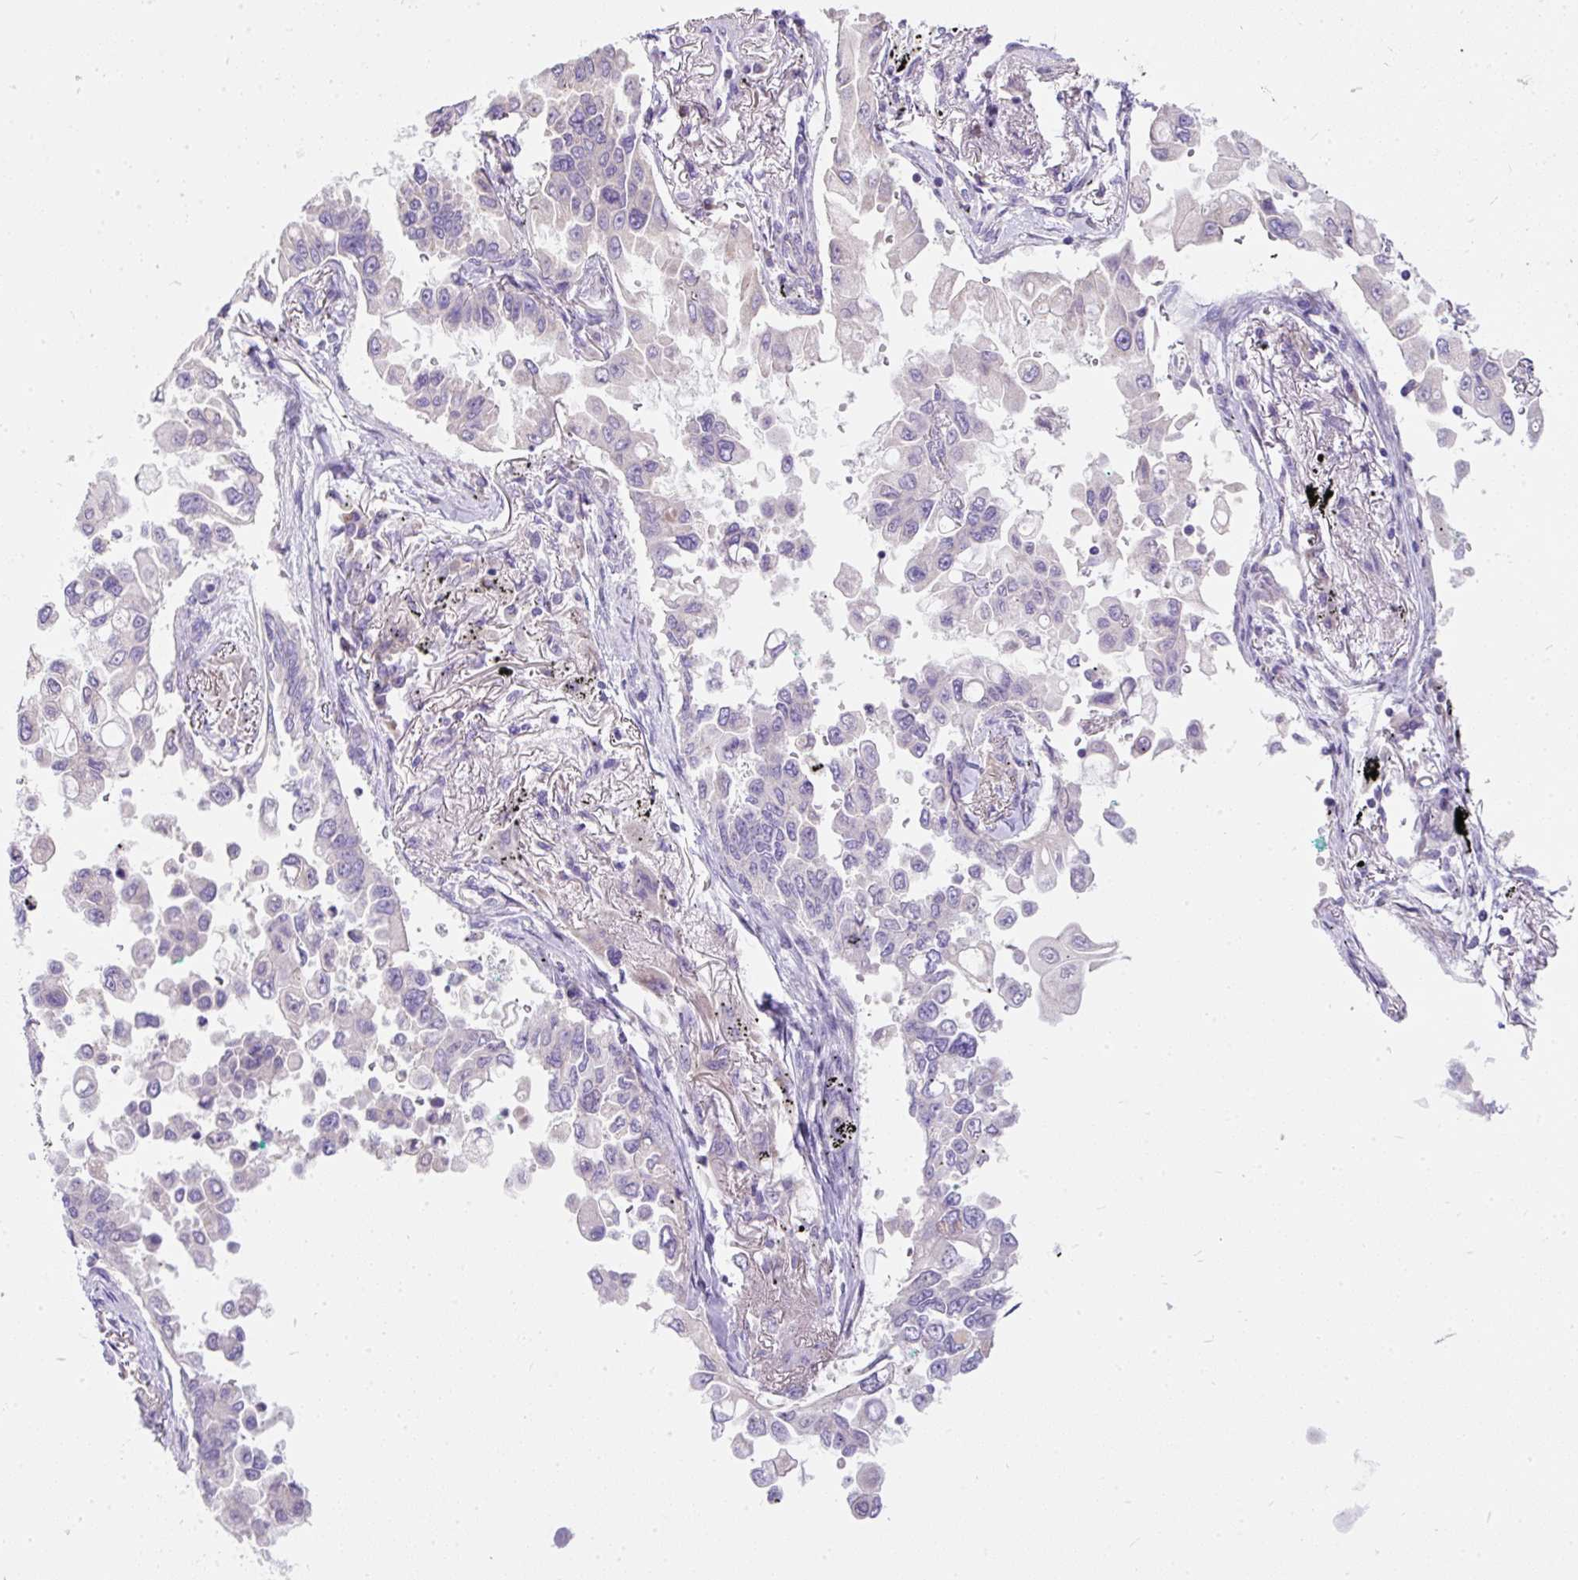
{"staining": {"intensity": "negative", "quantity": "none", "location": "none"}, "tissue": "lung cancer", "cell_type": "Tumor cells", "image_type": "cancer", "snomed": [{"axis": "morphology", "description": "Adenocarcinoma, NOS"}, {"axis": "topography", "description": "Lung"}], "caption": "High magnification brightfield microscopy of adenocarcinoma (lung) stained with DAB (brown) and counterstained with hematoxylin (blue): tumor cells show no significant expression.", "gene": "SUSD5", "patient": {"sex": "female", "age": 67}}